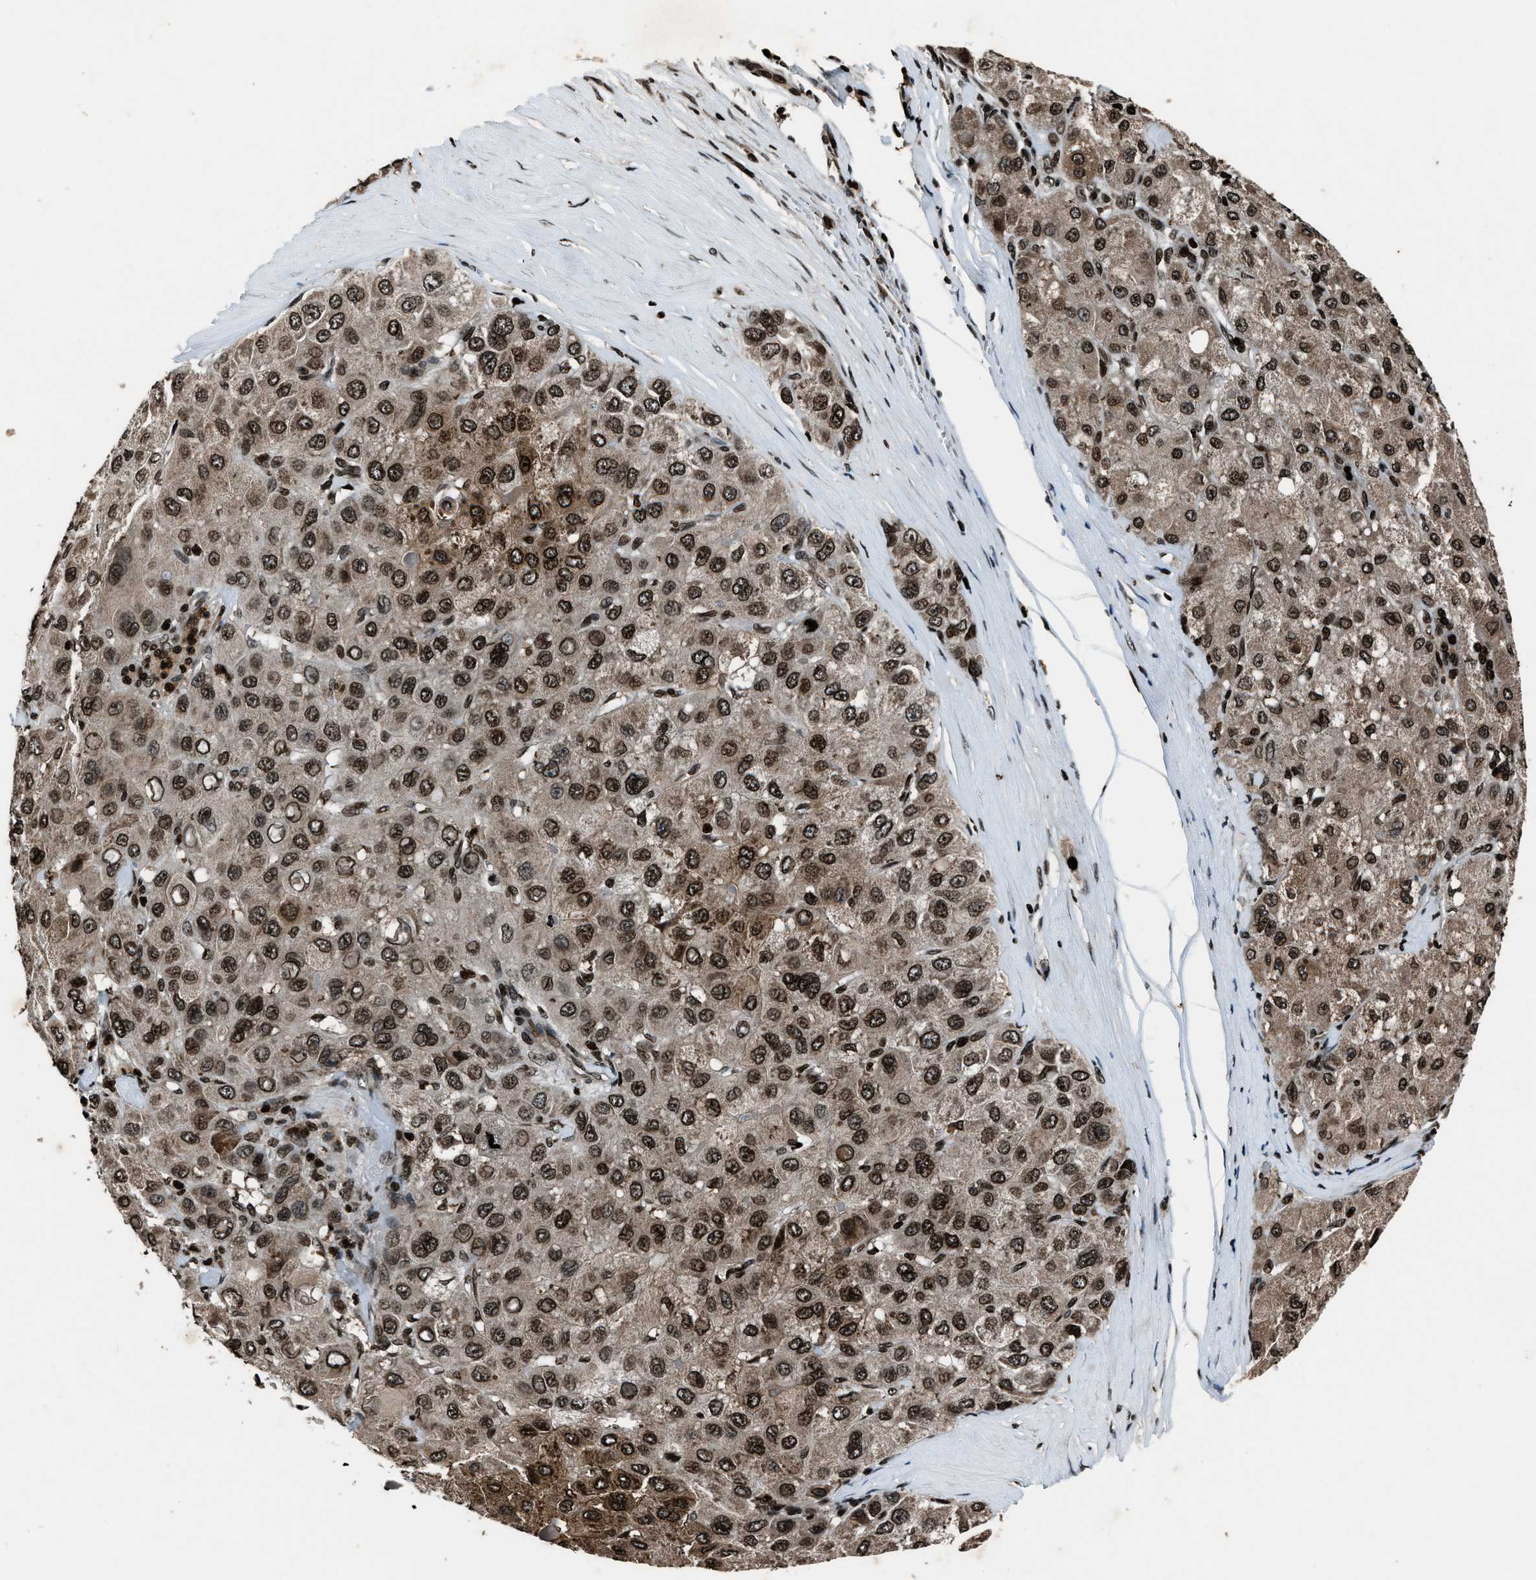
{"staining": {"intensity": "strong", "quantity": ">75%", "location": "nuclear"}, "tissue": "liver cancer", "cell_type": "Tumor cells", "image_type": "cancer", "snomed": [{"axis": "morphology", "description": "Carcinoma, Hepatocellular, NOS"}, {"axis": "topography", "description": "Liver"}], "caption": "An IHC histopathology image of neoplastic tissue is shown. Protein staining in brown shows strong nuclear positivity in liver cancer within tumor cells.", "gene": "H4C1", "patient": {"sex": "male", "age": 80}}